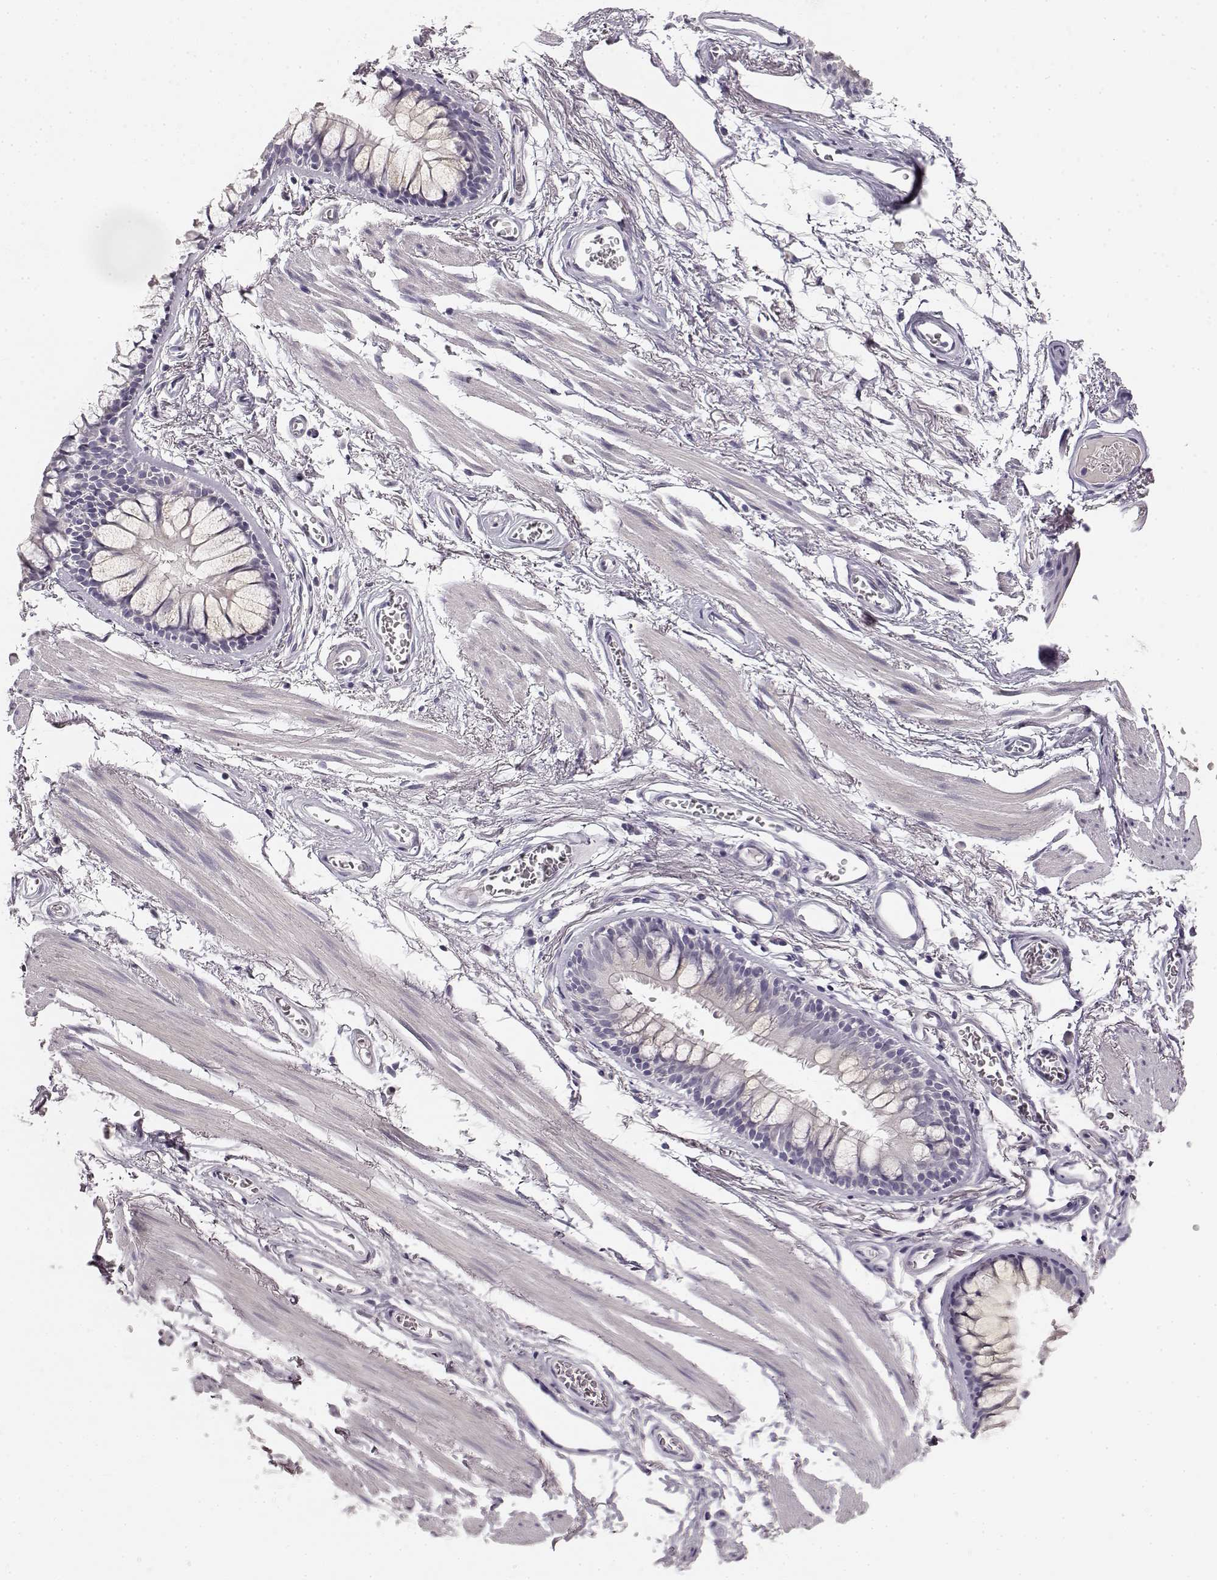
{"staining": {"intensity": "negative", "quantity": "none", "location": "none"}, "tissue": "adipose tissue", "cell_type": "Adipocytes", "image_type": "normal", "snomed": [{"axis": "morphology", "description": "Normal tissue, NOS"}, {"axis": "topography", "description": "Cartilage tissue"}, {"axis": "topography", "description": "Bronchus"}], "caption": "This photomicrograph is of unremarkable adipose tissue stained with immunohistochemistry to label a protein in brown with the nuclei are counter-stained blue. There is no positivity in adipocytes. The staining is performed using DAB brown chromogen with nuclei counter-stained in using hematoxylin.", "gene": "KIAA0319", "patient": {"sex": "female", "age": 79}}